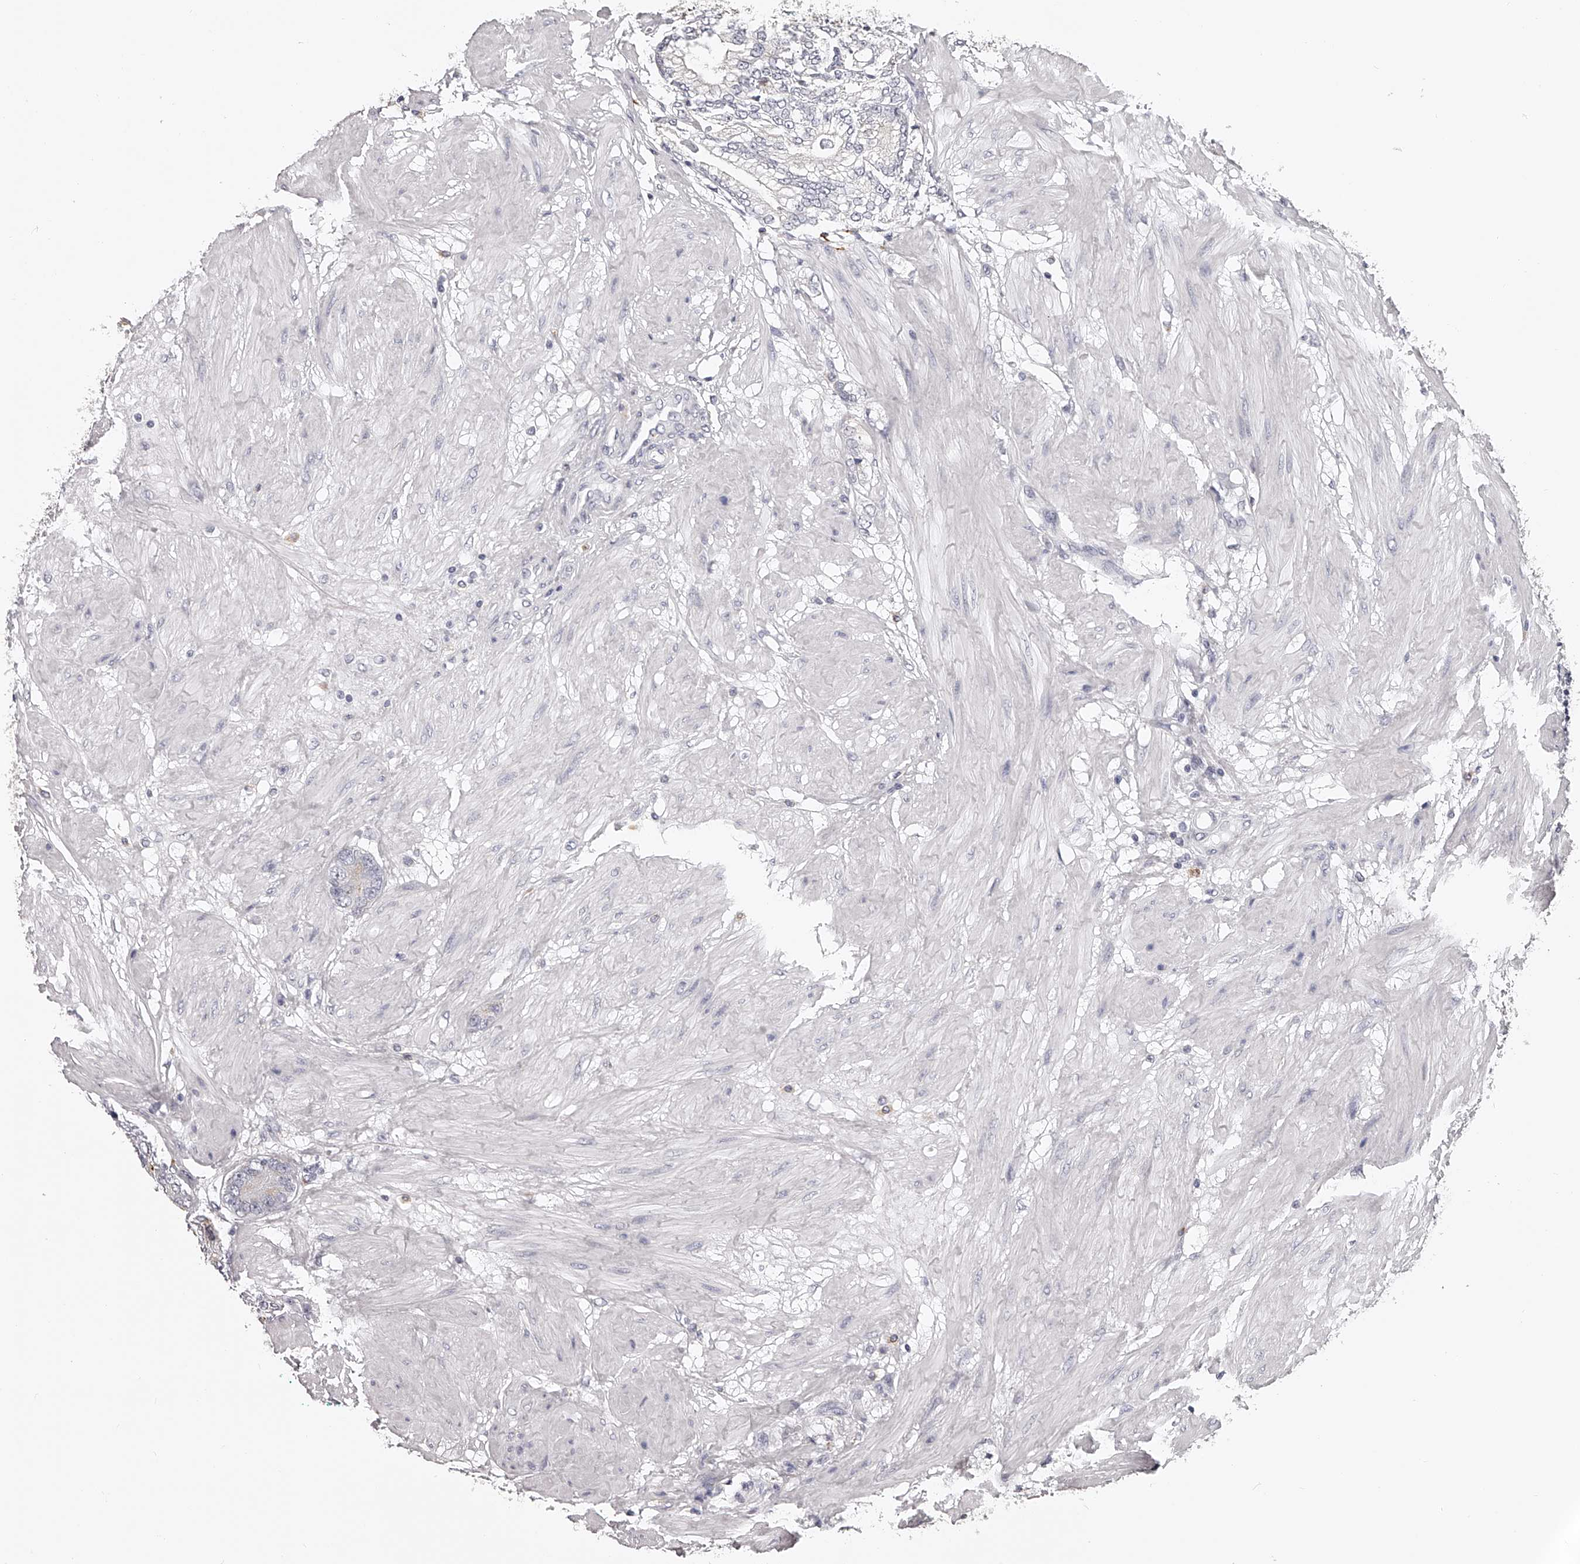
{"staining": {"intensity": "negative", "quantity": "none", "location": "none"}, "tissue": "prostate cancer", "cell_type": "Tumor cells", "image_type": "cancer", "snomed": [{"axis": "morphology", "description": "Adenocarcinoma, High grade"}, {"axis": "topography", "description": "Prostate"}], "caption": "Immunohistochemistry histopathology image of prostate adenocarcinoma (high-grade) stained for a protein (brown), which demonstrates no expression in tumor cells.", "gene": "DMRT1", "patient": {"sex": "male", "age": 50}}